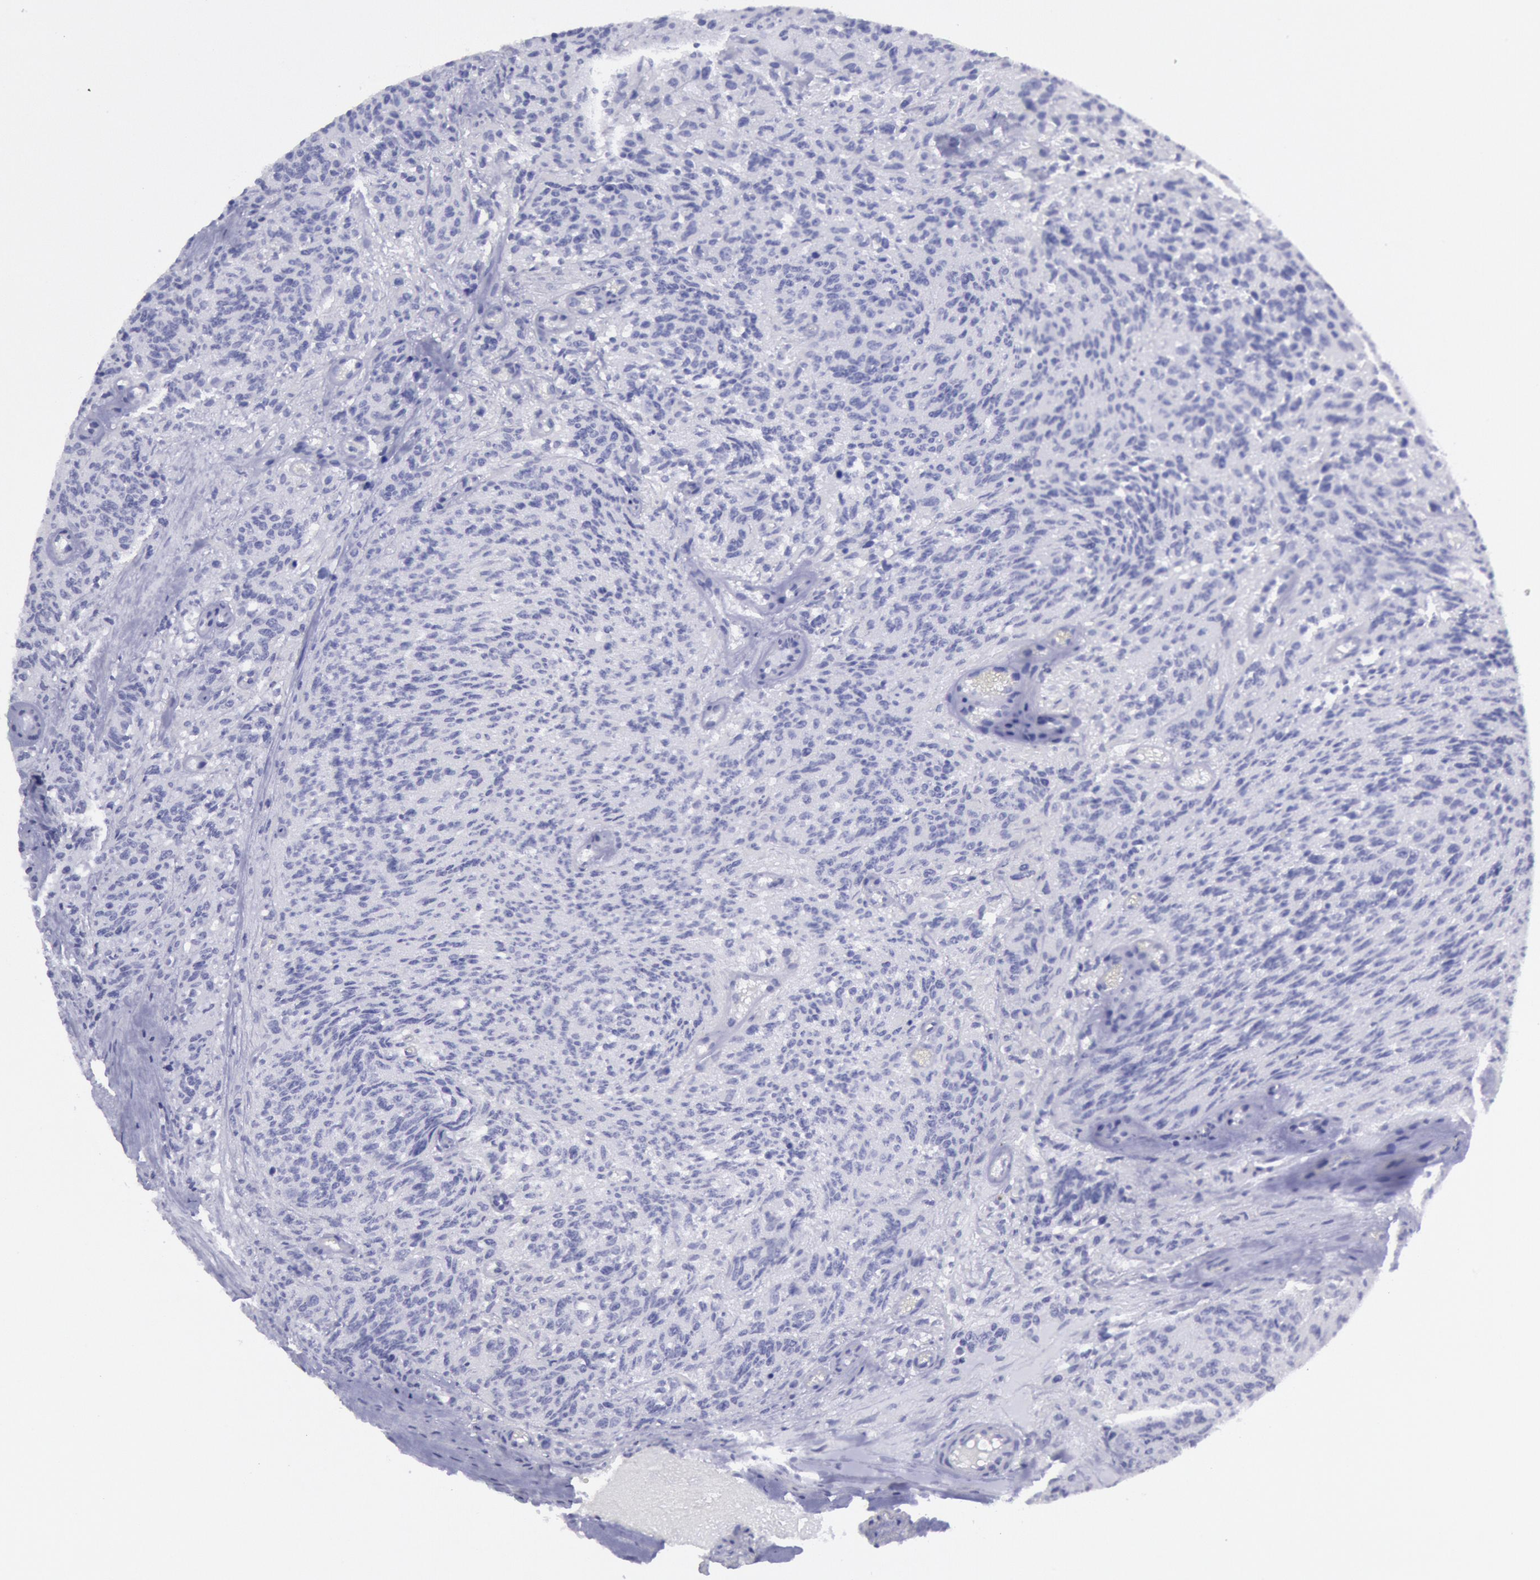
{"staining": {"intensity": "negative", "quantity": "none", "location": "none"}, "tissue": "glioma", "cell_type": "Tumor cells", "image_type": "cancer", "snomed": [{"axis": "morphology", "description": "Glioma, malignant, High grade"}, {"axis": "topography", "description": "Brain"}], "caption": "Immunohistochemistry (IHC) of human malignant glioma (high-grade) demonstrates no expression in tumor cells. (IHC, brightfield microscopy, high magnification).", "gene": "MYH7", "patient": {"sex": "male", "age": 36}}